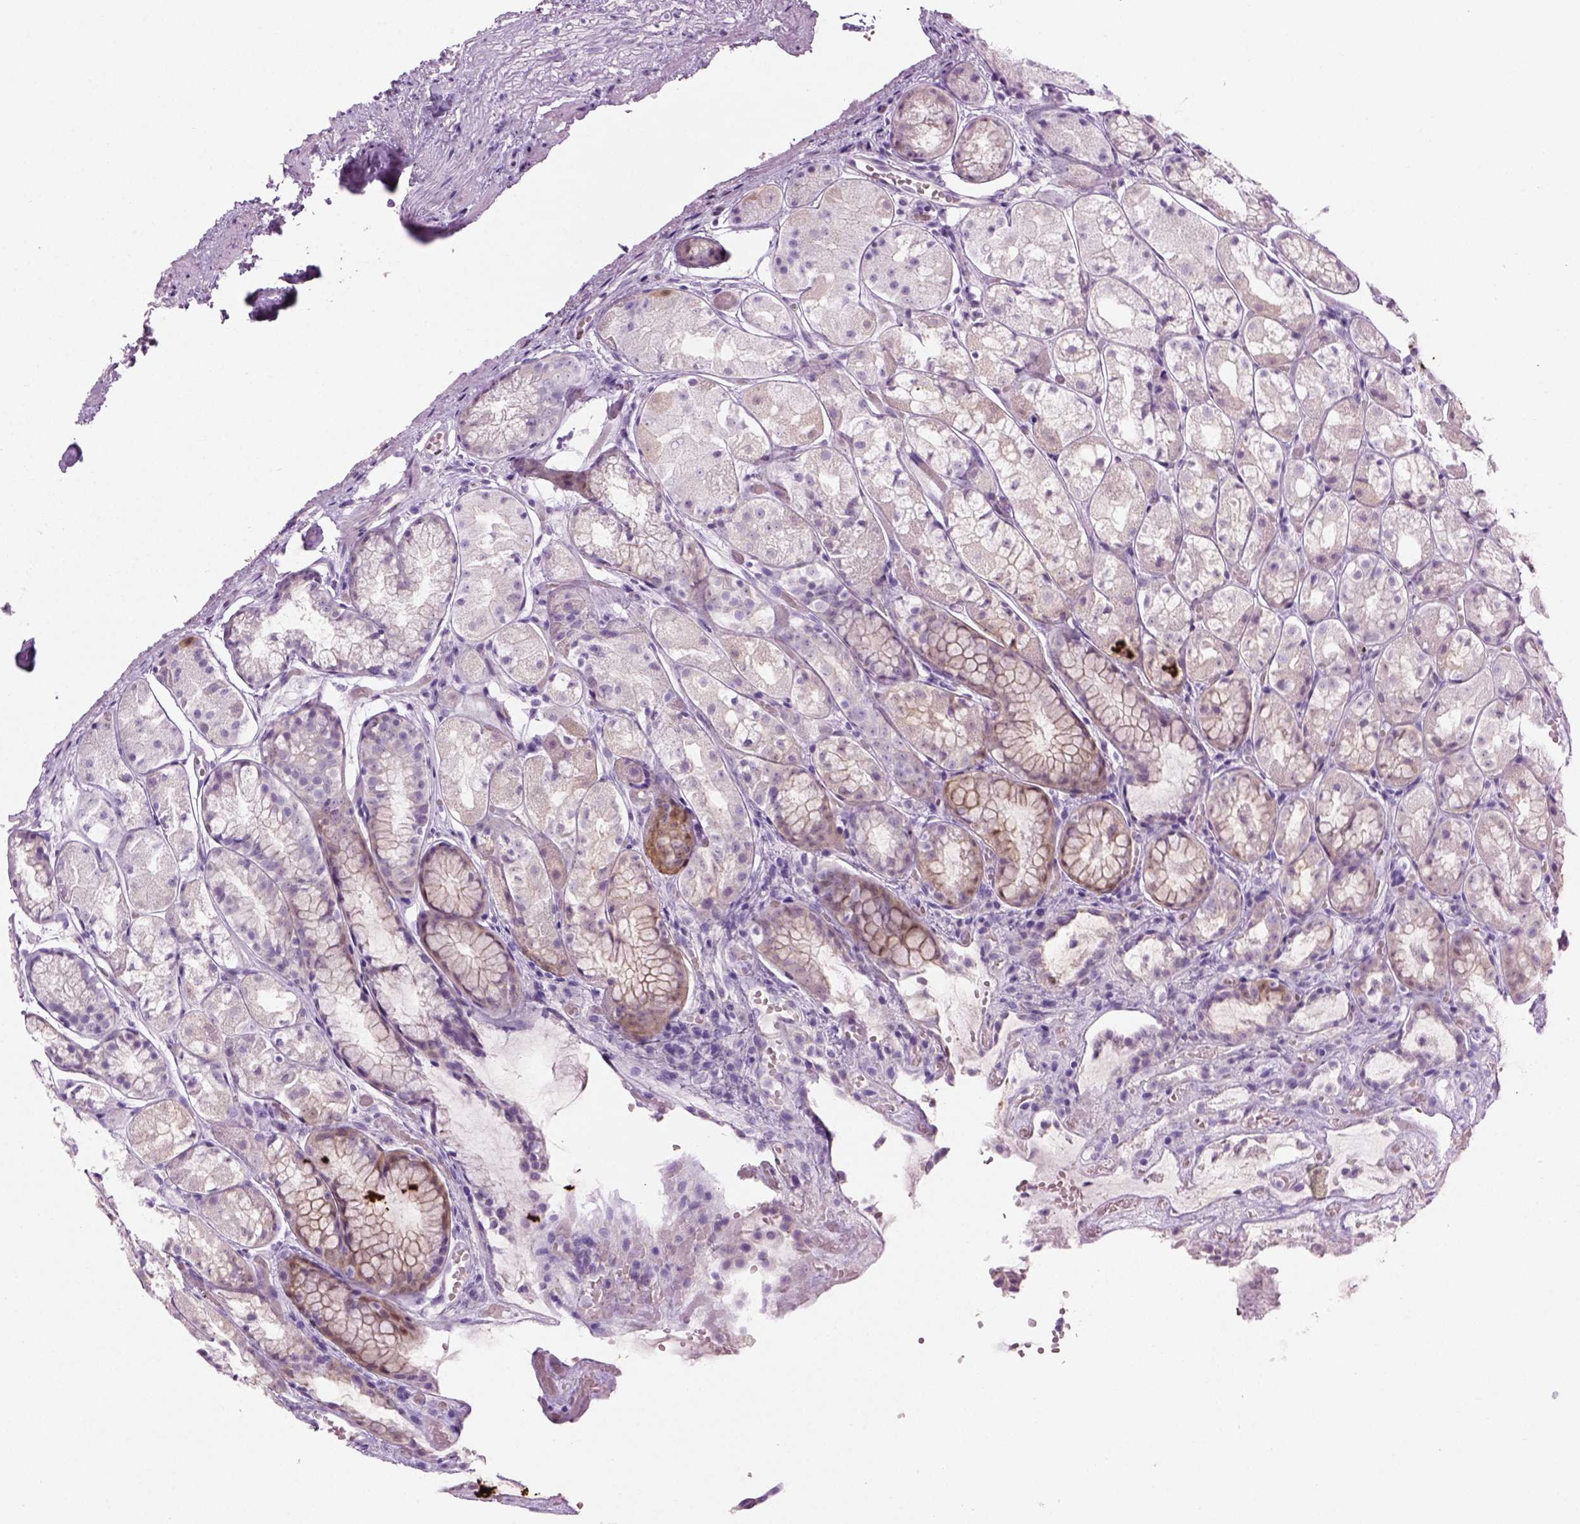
{"staining": {"intensity": "moderate", "quantity": "<25%", "location": "cytoplasmic/membranous,nuclear"}, "tissue": "stomach", "cell_type": "Glandular cells", "image_type": "normal", "snomed": [{"axis": "morphology", "description": "Normal tissue, NOS"}, {"axis": "topography", "description": "Stomach"}], "caption": "A brown stain shows moderate cytoplasmic/membranous,nuclear positivity of a protein in glandular cells of benign human stomach.", "gene": "CIBAR2", "patient": {"sex": "male", "age": 70}}